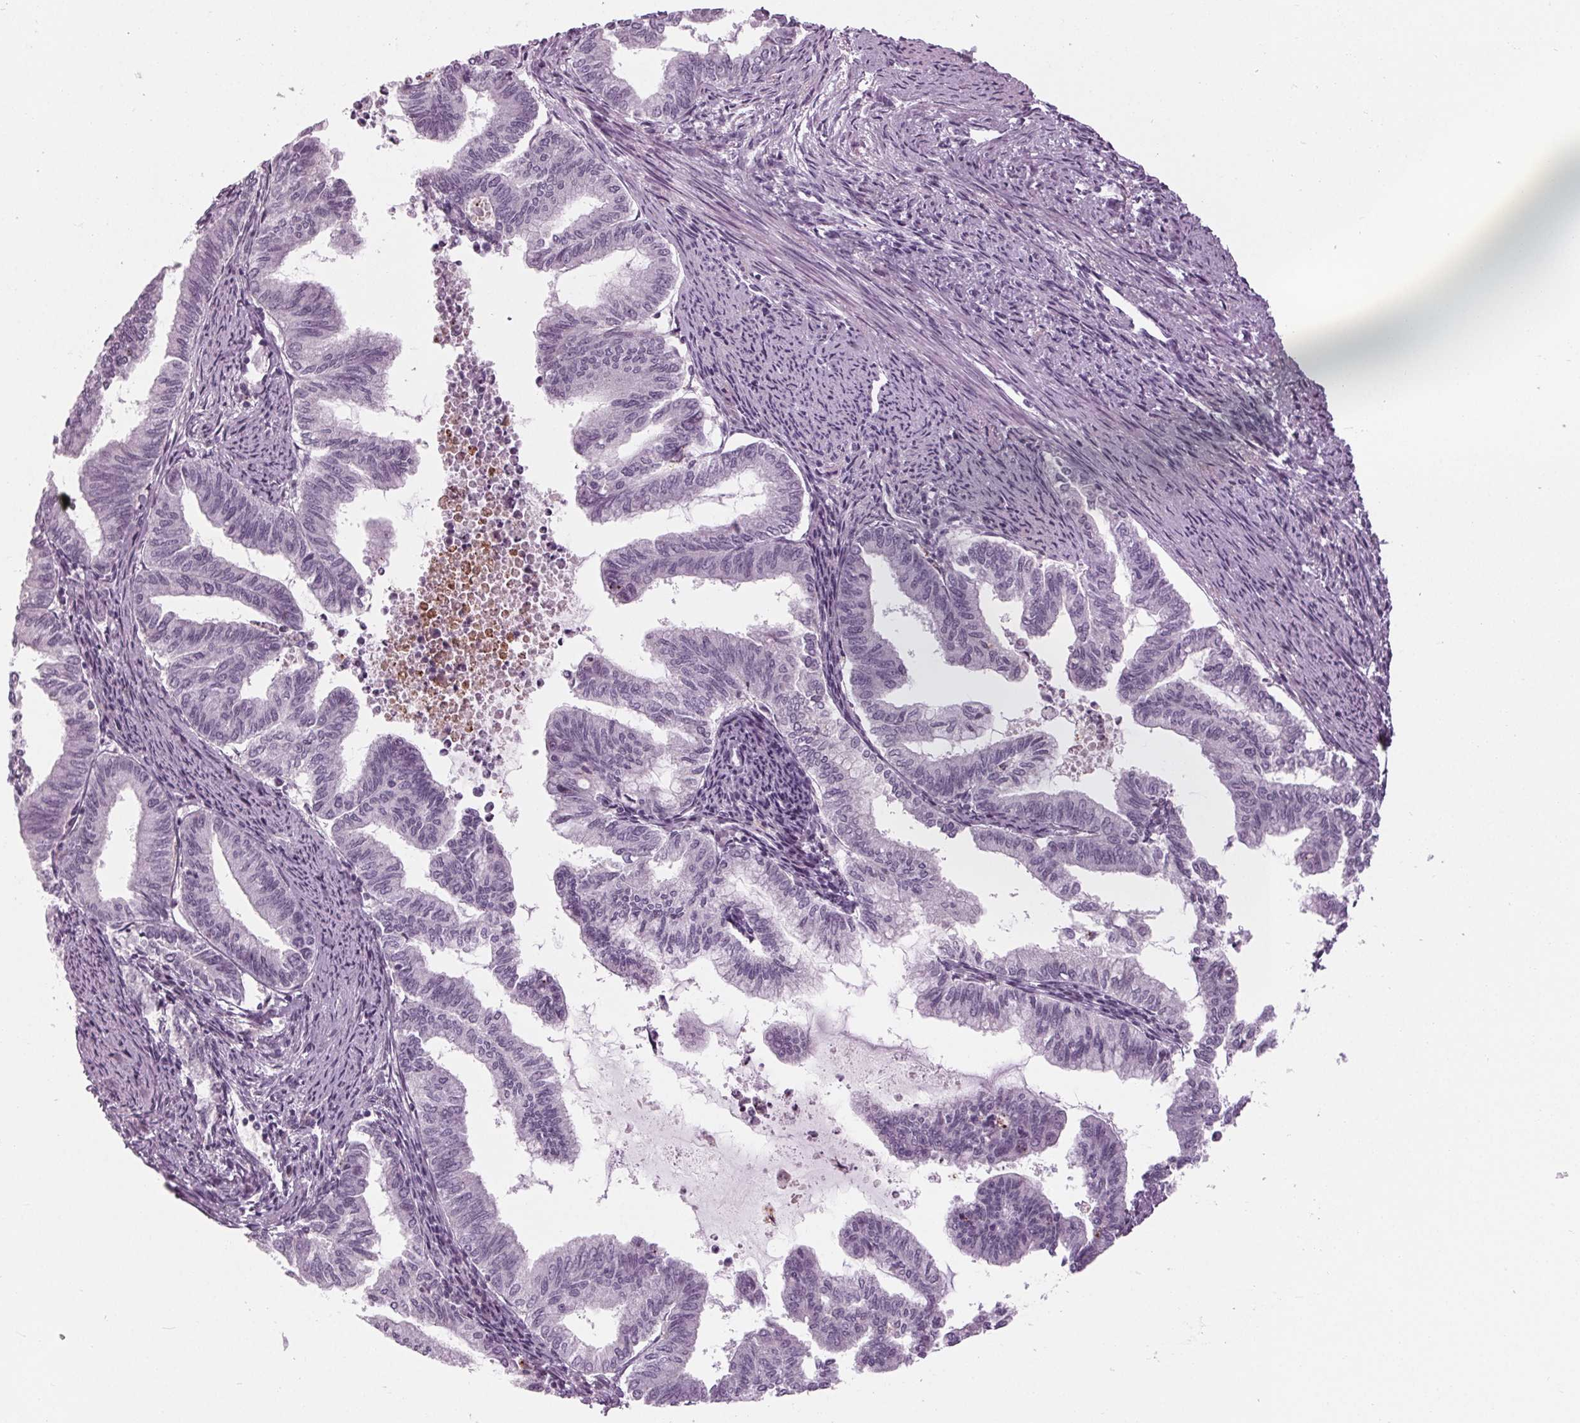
{"staining": {"intensity": "negative", "quantity": "none", "location": "none"}, "tissue": "endometrial cancer", "cell_type": "Tumor cells", "image_type": "cancer", "snomed": [{"axis": "morphology", "description": "Adenocarcinoma, NOS"}, {"axis": "topography", "description": "Endometrium"}], "caption": "Histopathology image shows no significant protein expression in tumor cells of endometrial cancer (adenocarcinoma).", "gene": "CYP3A43", "patient": {"sex": "female", "age": 79}}